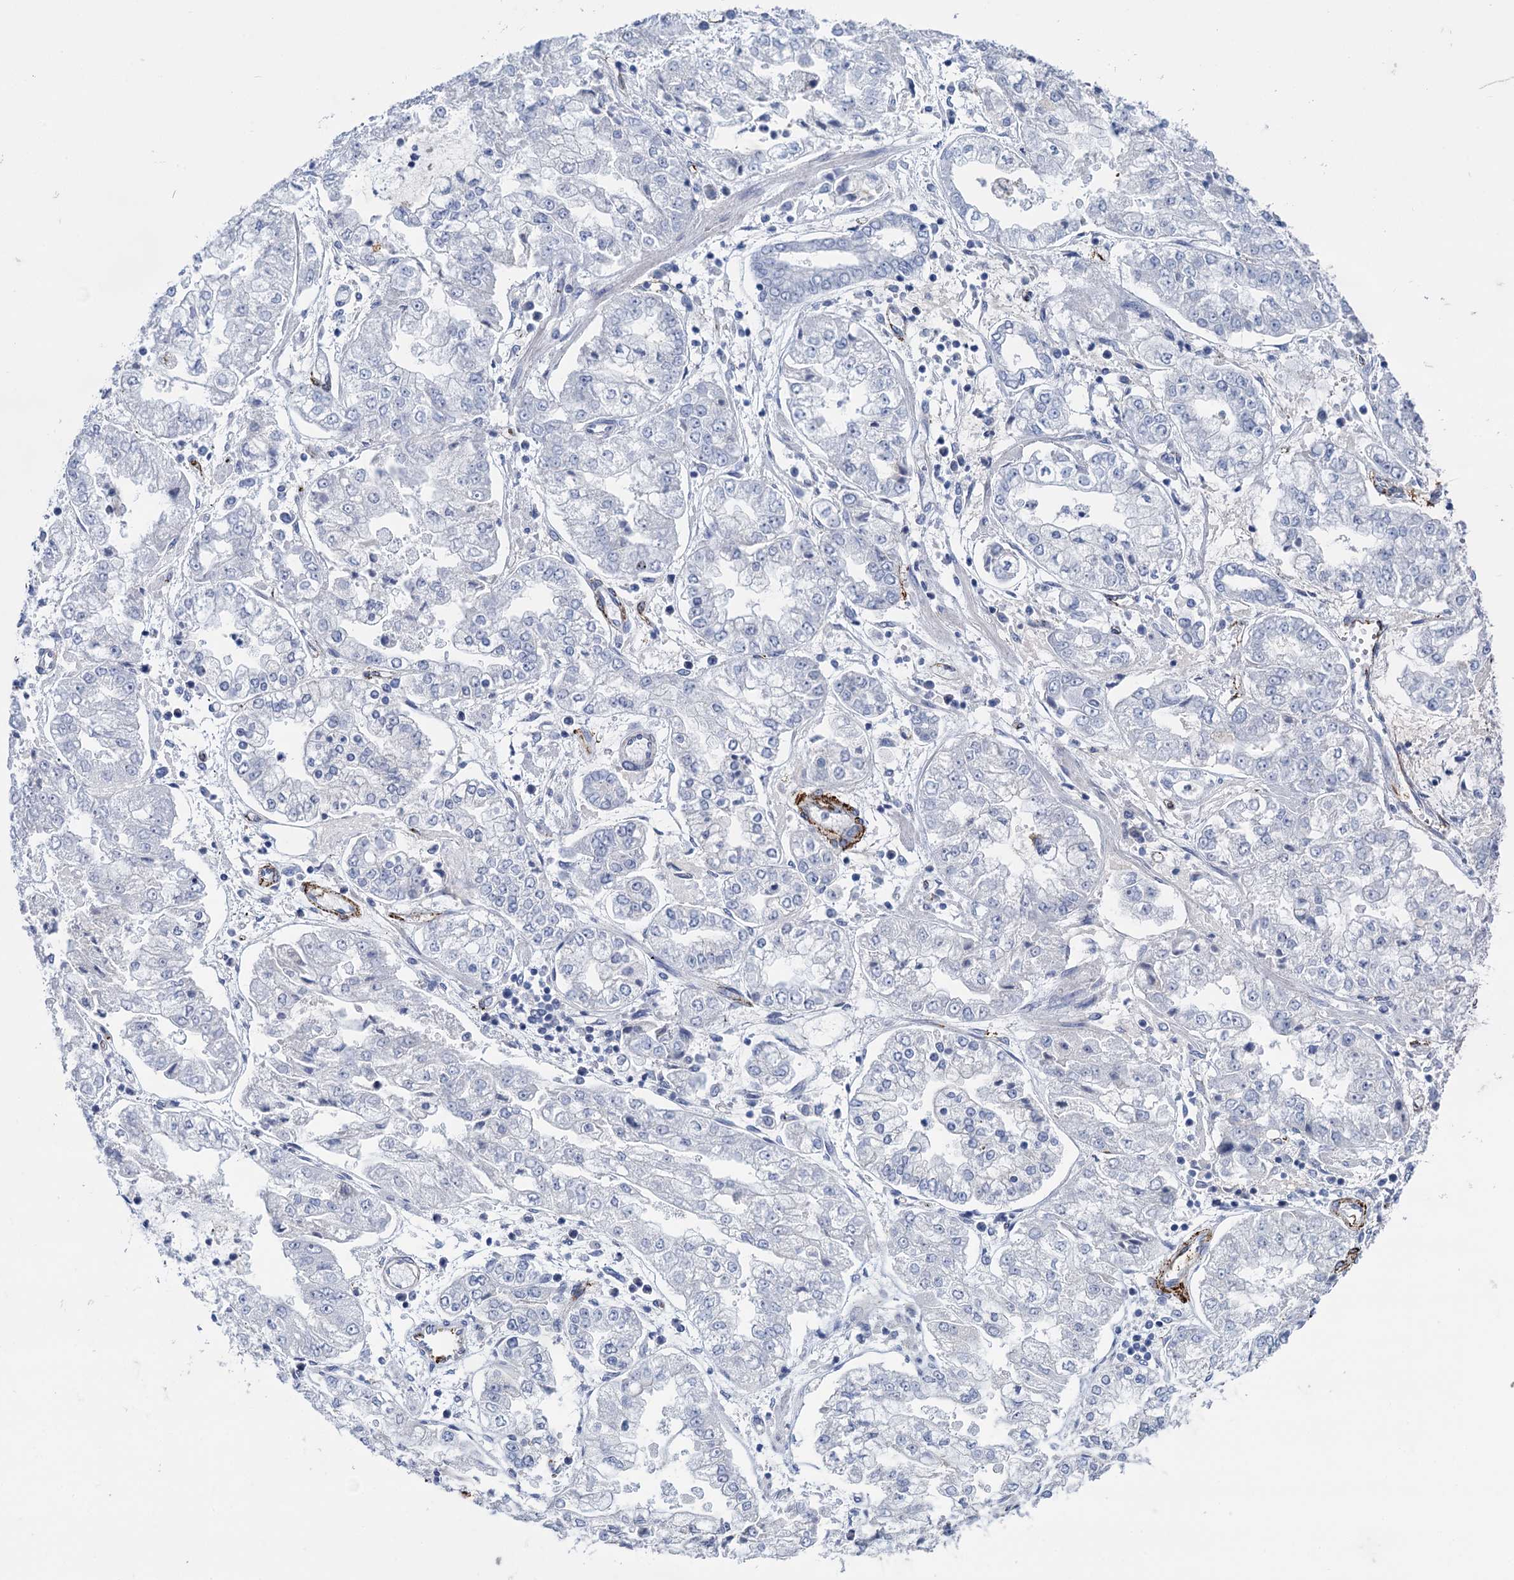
{"staining": {"intensity": "negative", "quantity": "none", "location": "none"}, "tissue": "stomach cancer", "cell_type": "Tumor cells", "image_type": "cancer", "snomed": [{"axis": "morphology", "description": "Adenocarcinoma, NOS"}, {"axis": "topography", "description": "Stomach"}], "caption": "This is an immunohistochemistry photomicrograph of human stomach cancer. There is no staining in tumor cells.", "gene": "SNCG", "patient": {"sex": "male", "age": 76}}